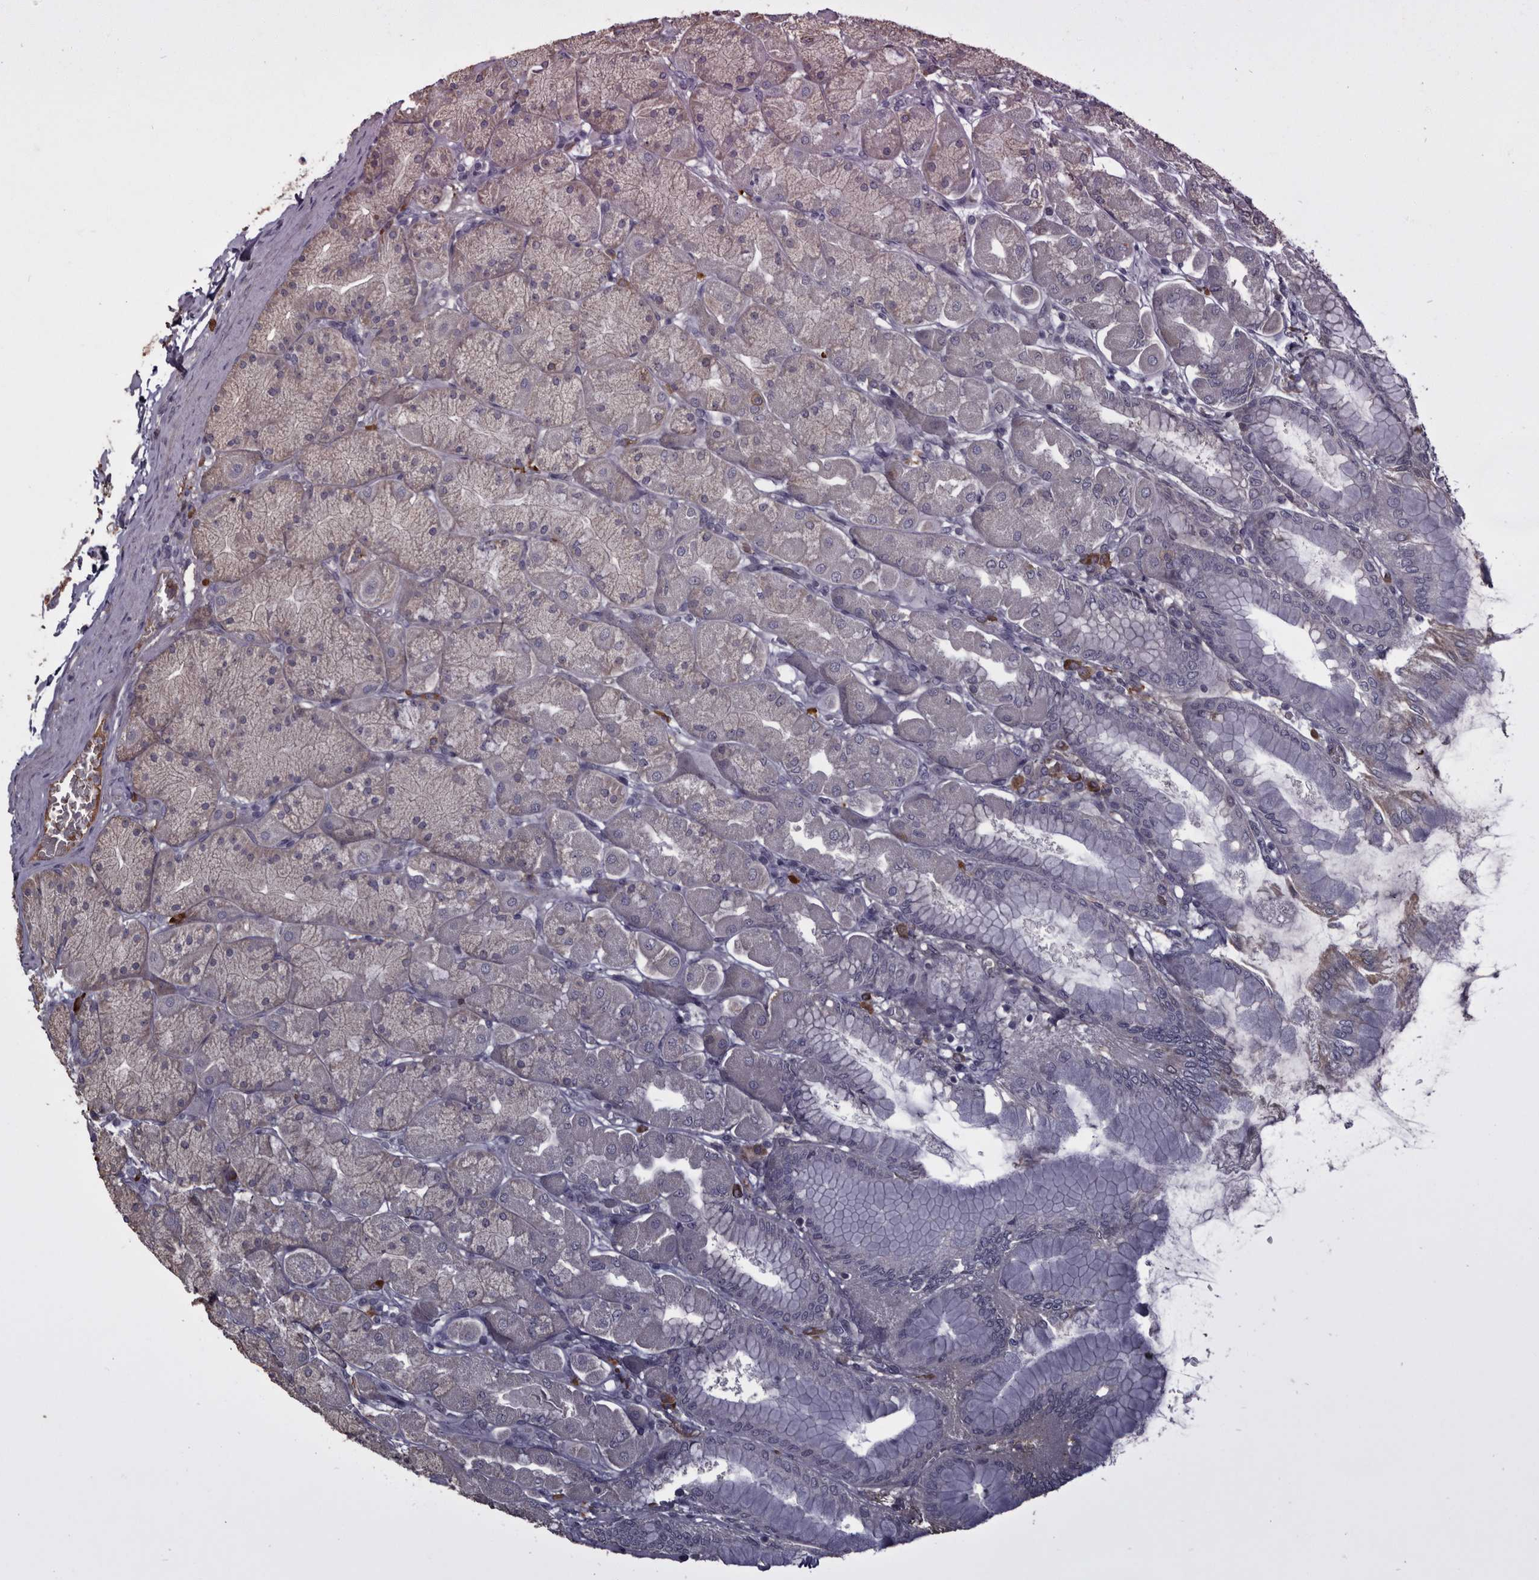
{"staining": {"intensity": "negative", "quantity": "none", "location": "none"}, "tissue": "stomach", "cell_type": "Glandular cells", "image_type": "normal", "snomed": [{"axis": "morphology", "description": "Normal tissue, NOS"}, {"axis": "topography", "description": "Stomach, upper"}], "caption": "Glandular cells show no significant protein positivity in normal stomach. (DAB (3,3'-diaminobenzidine) immunohistochemistry with hematoxylin counter stain).", "gene": "HCAR2", "patient": {"sex": "female", "age": 56}}